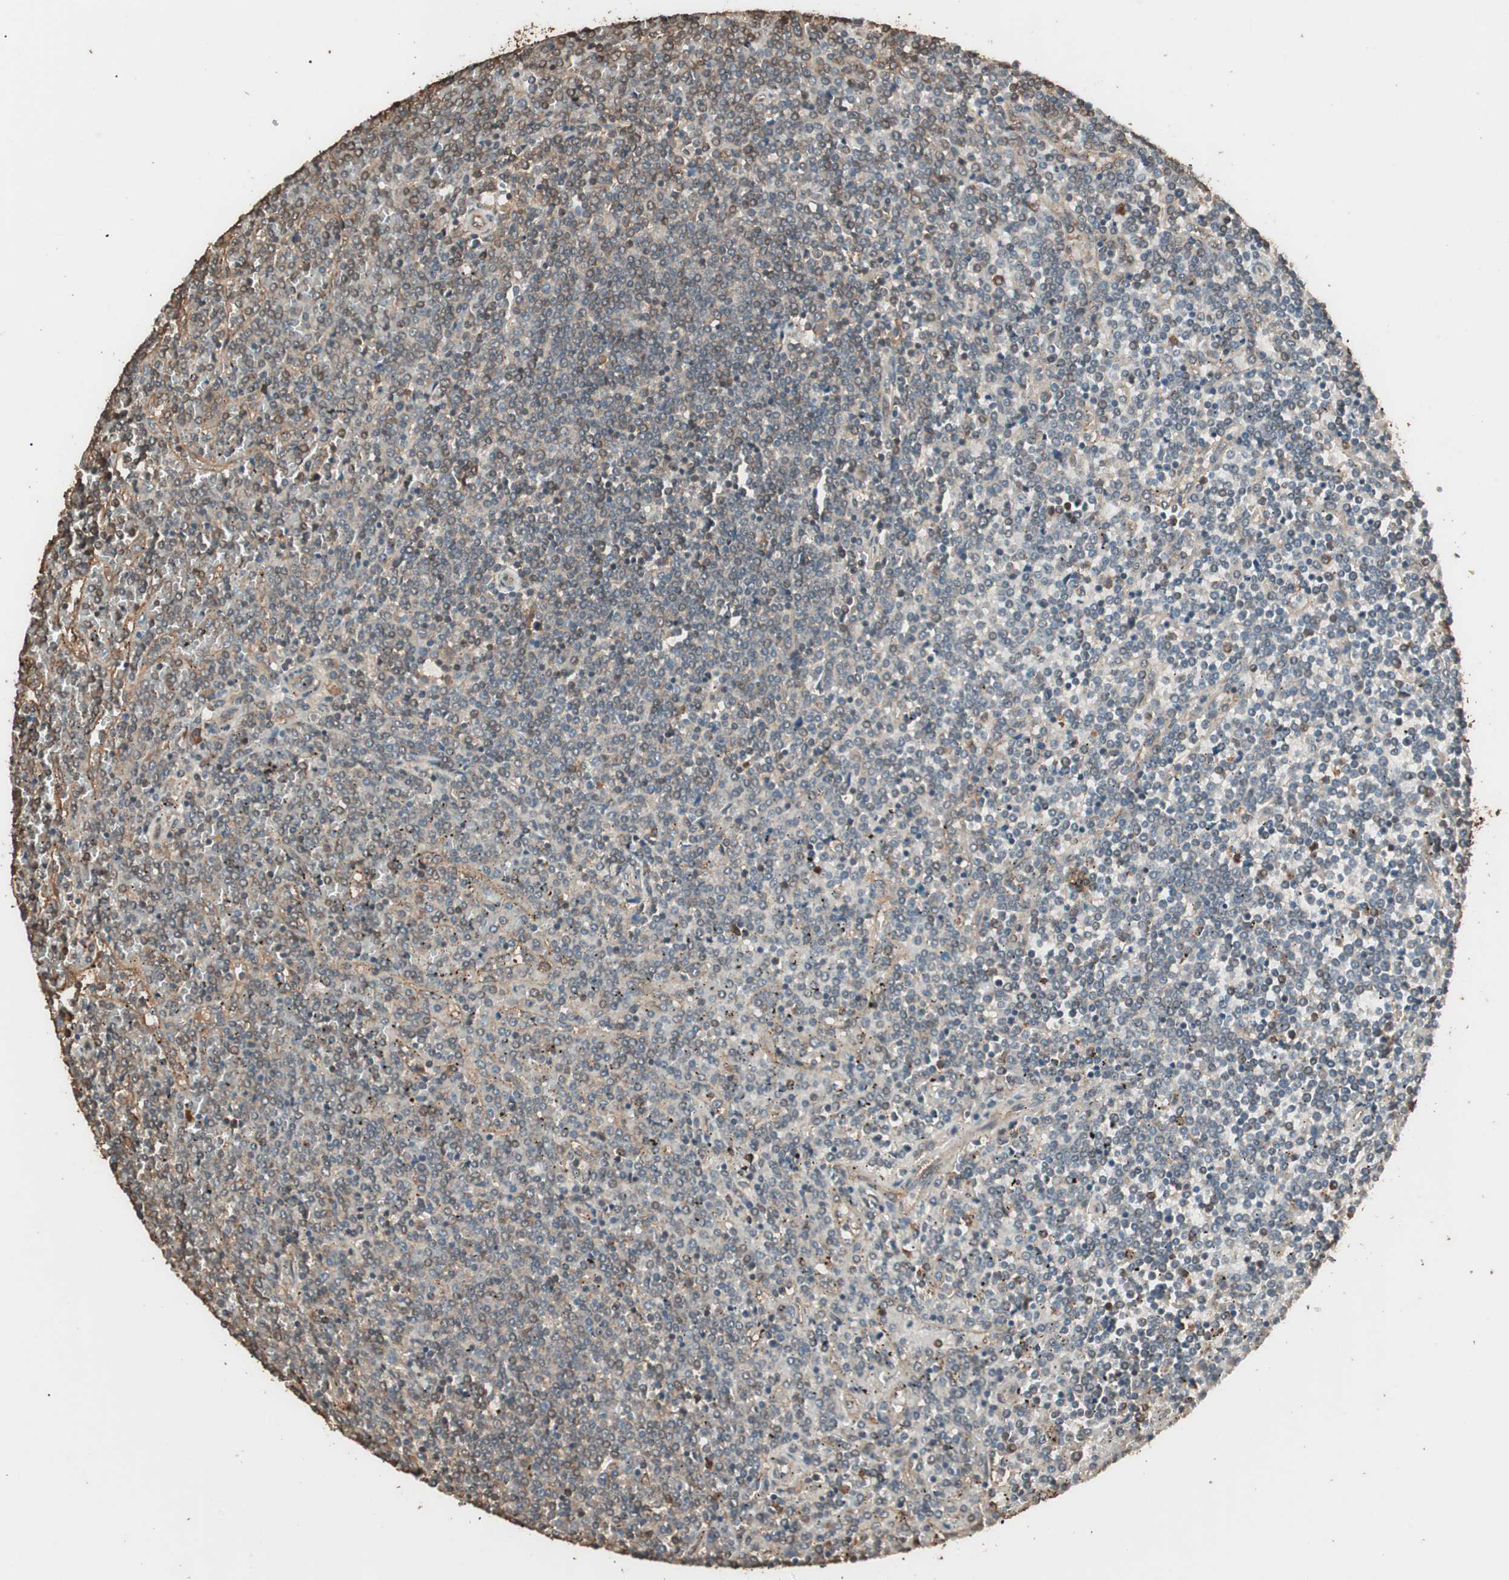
{"staining": {"intensity": "weak", "quantity": "25%-75%", "location": "cytoplasmic/membranous"}, "tissue": "lymphoma", "cell_type": "Tumor cells", "image_type": "cancer", "snomed": [{"axis": "morphology", "description": "Malignant lymphoma, non-Hodgkin's type, Low grade"}, {"axis": "topography", "description": "Spleen"}], "caption": "A brown stain highlights weak cytoplasmic/membranous staining of a protein in lymphoma tumor cells.", "gene": "CCN4", "patient": {"sex": "female", "age": 19}}